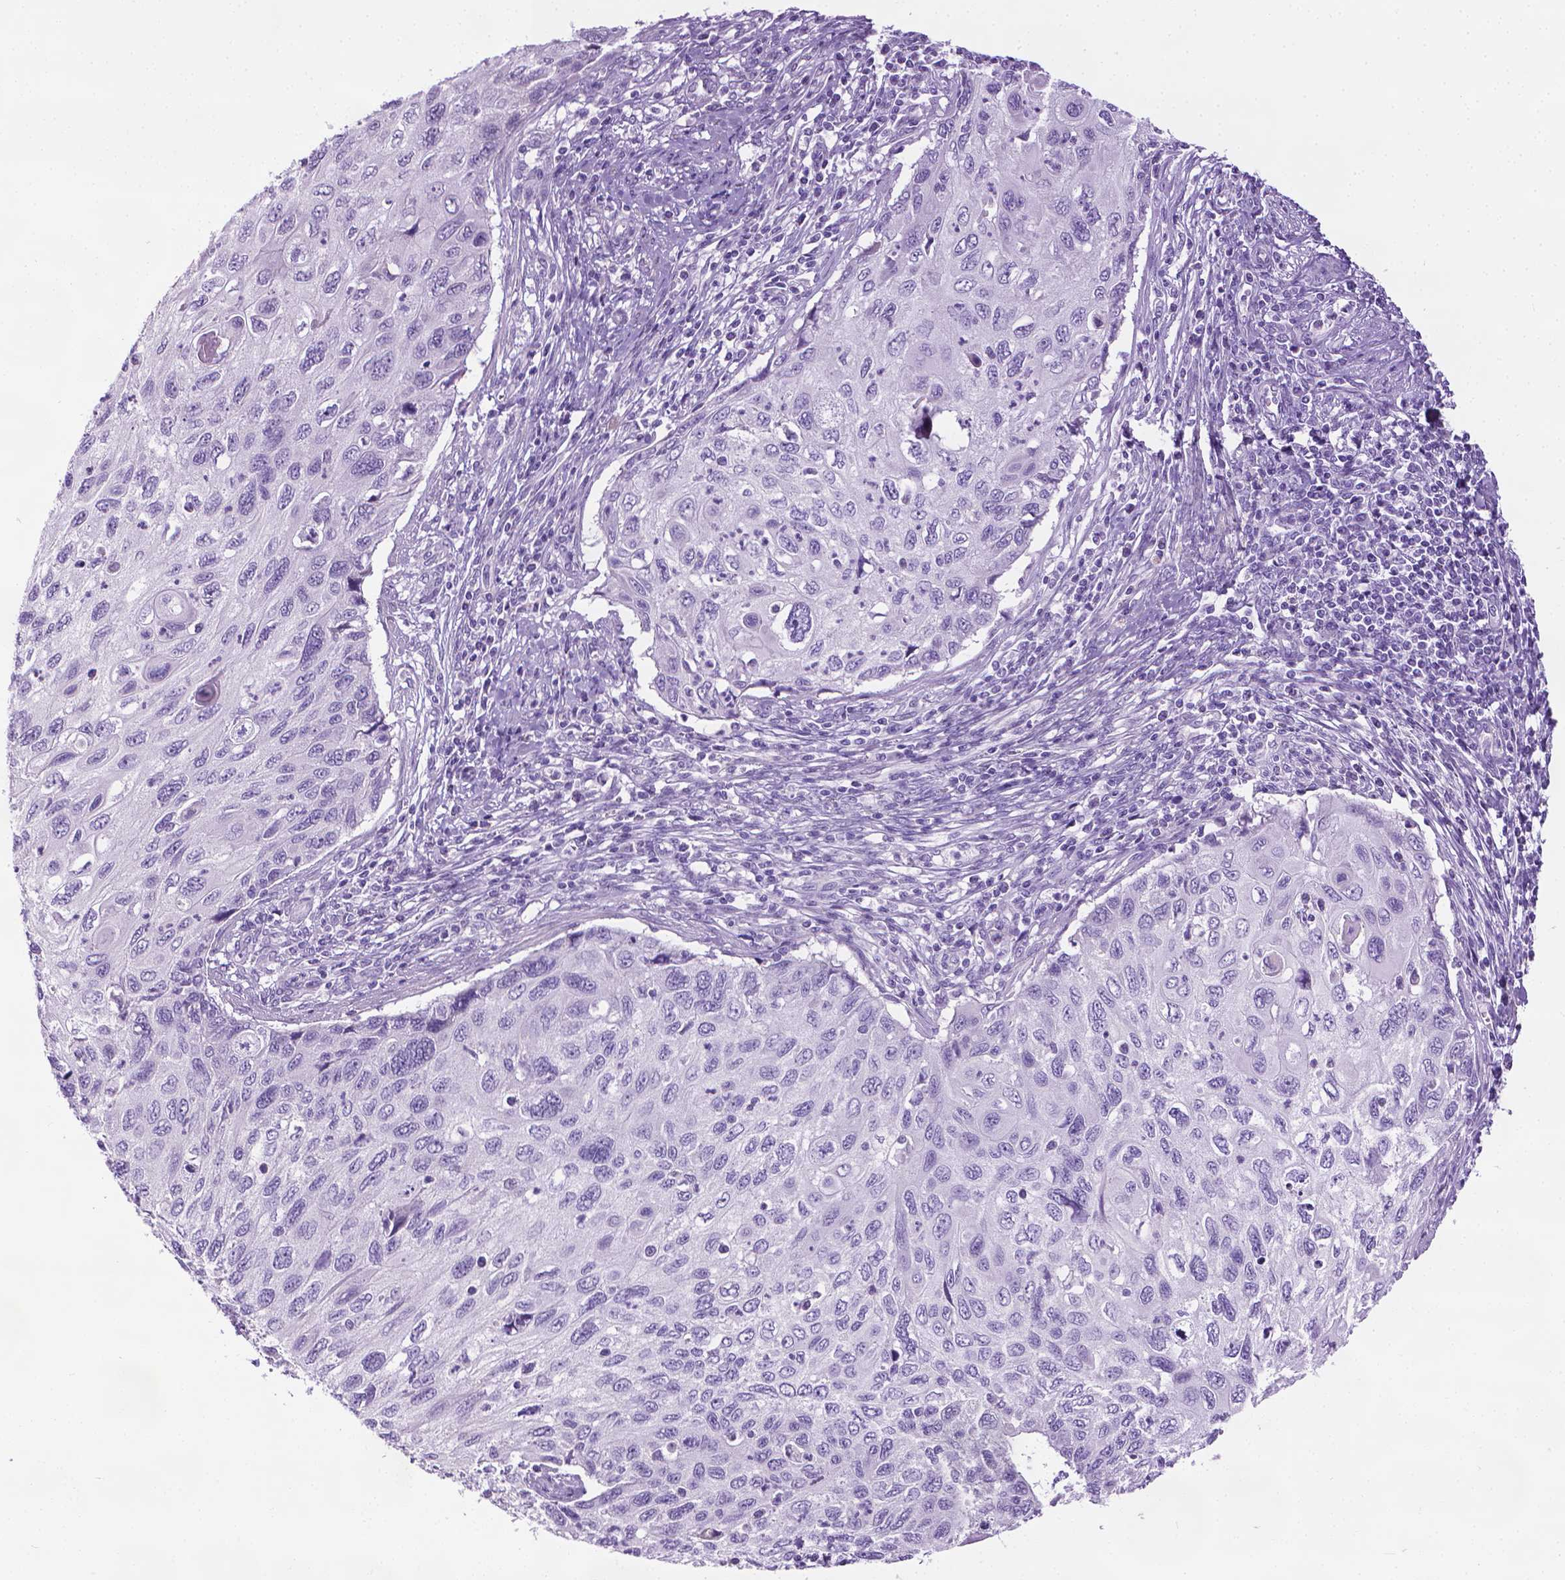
{"staining": {"intensity": "negative", "quantity": "none", "location": "none"}, "tissue": "cervical cancer", "cell_type": "Tumor cells", "image_type": "cancer", "snomed": [{"axis": "morphology", "description": "Squamous cell carcinoma, NOS"}, {"axis": "topography", "description": "Cervix"}], "caption": "An immunohistochemistry micrograph of cervical cancer (squamous cell carcinoma) is shown. There is no staining in tumor cells of cervical cancer (squamous cell carcinoma).", "gene": "DNAI7", "patient": {"sex": "female", "age": 70}}